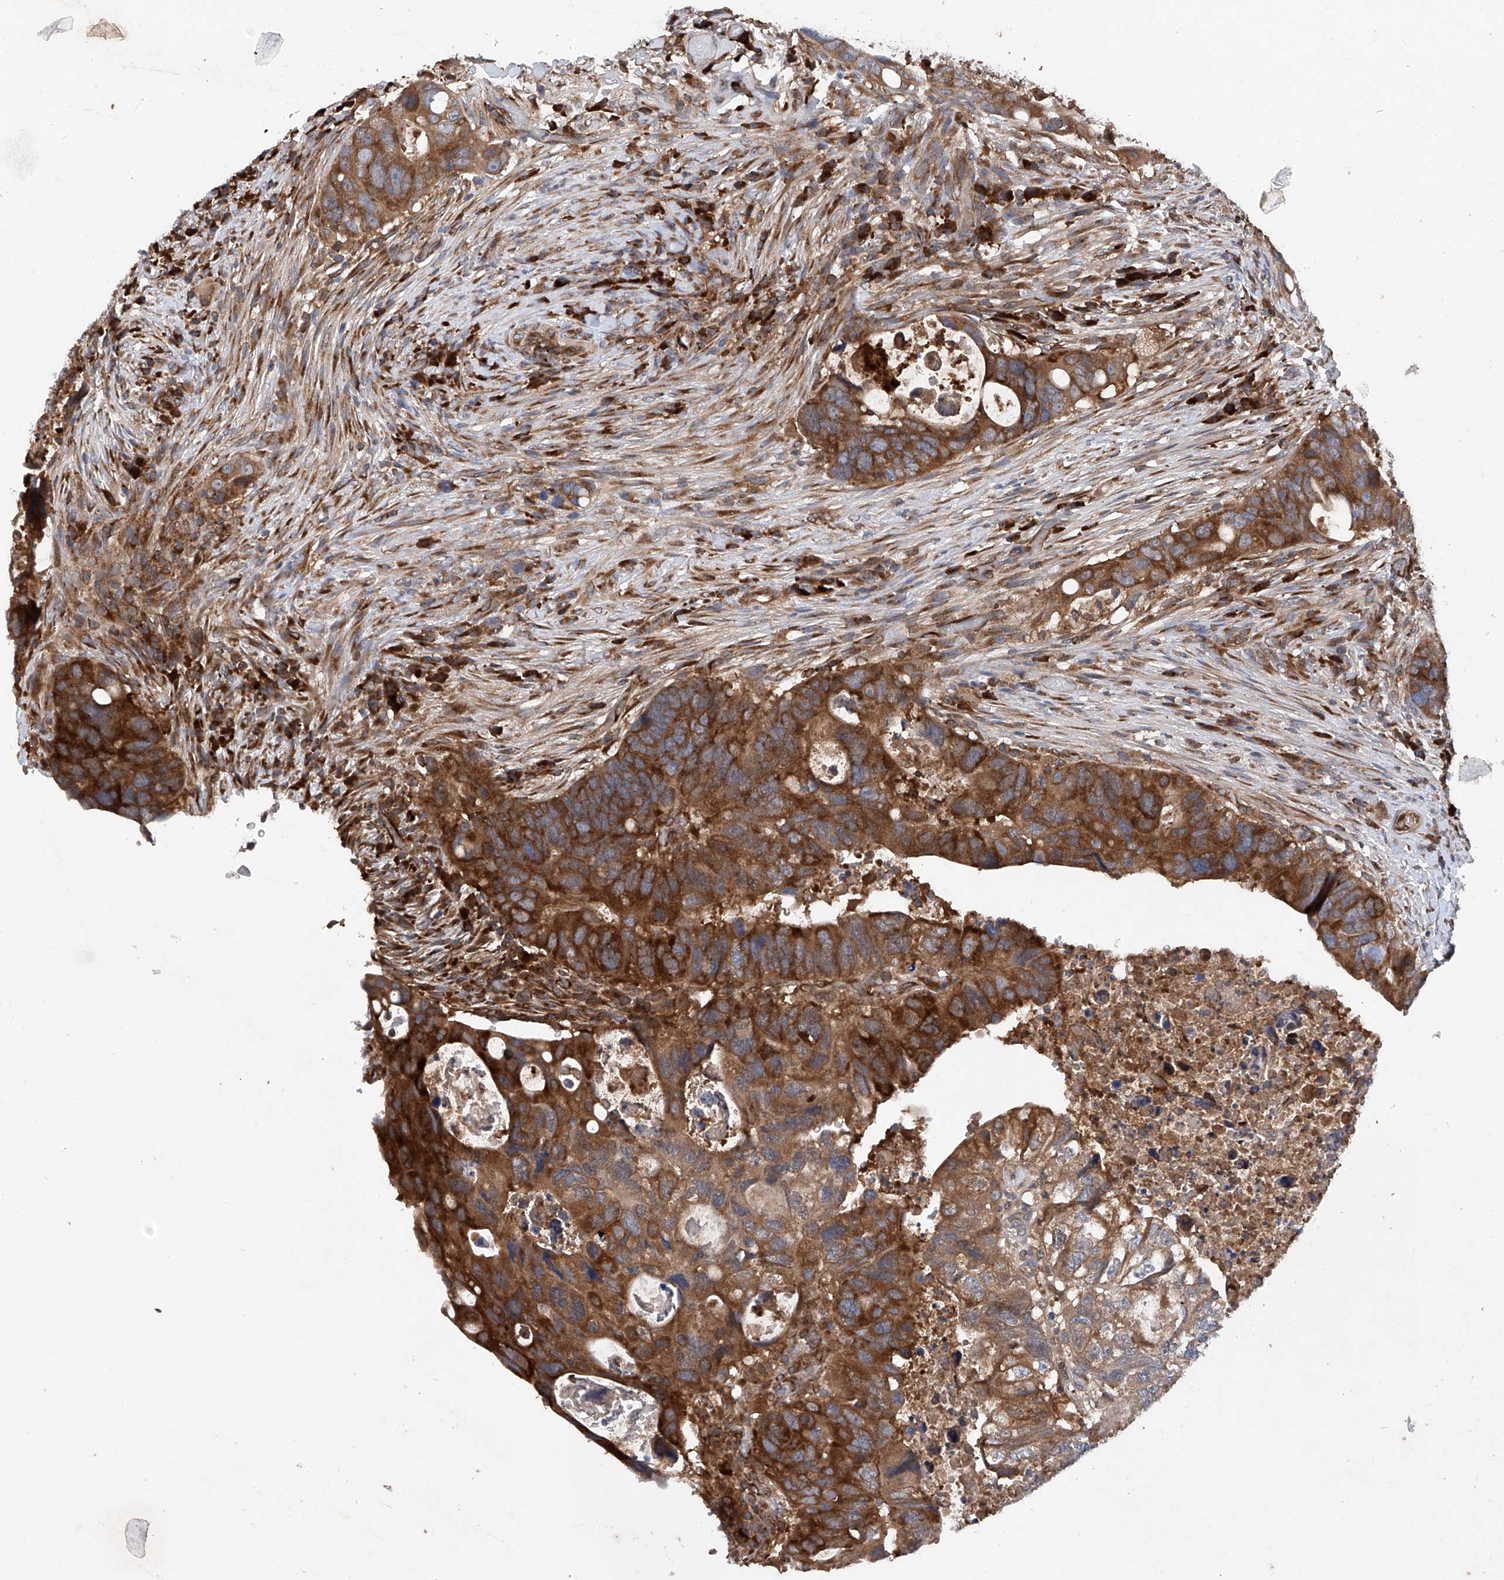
{"staining": {"intensity": "strong", "quantity": ">75%", "location": "cytoplasmic/membranous"}, "tissue": "colorectal cancer", "cell_type": "Tumor cells", "image_type": "cancer", "snomed": [{"axis": "morphology", "description": "Adenocarcinoma, NOS"}, {"axis": "topography", "description": "Rectum"}], "caption": "Protein expression analysis of human adenocarcinoma (colorectal) reveals strong cytoplasmic/membranous staining in approximately >75% of tumor cells. The staining is performed using DAB brown chromogen to label protein expression. The nuclei are counter-stained blue using hematoxylin.", "gene": "ASCC3", "patient": {"sex": "male", "age": 59}}